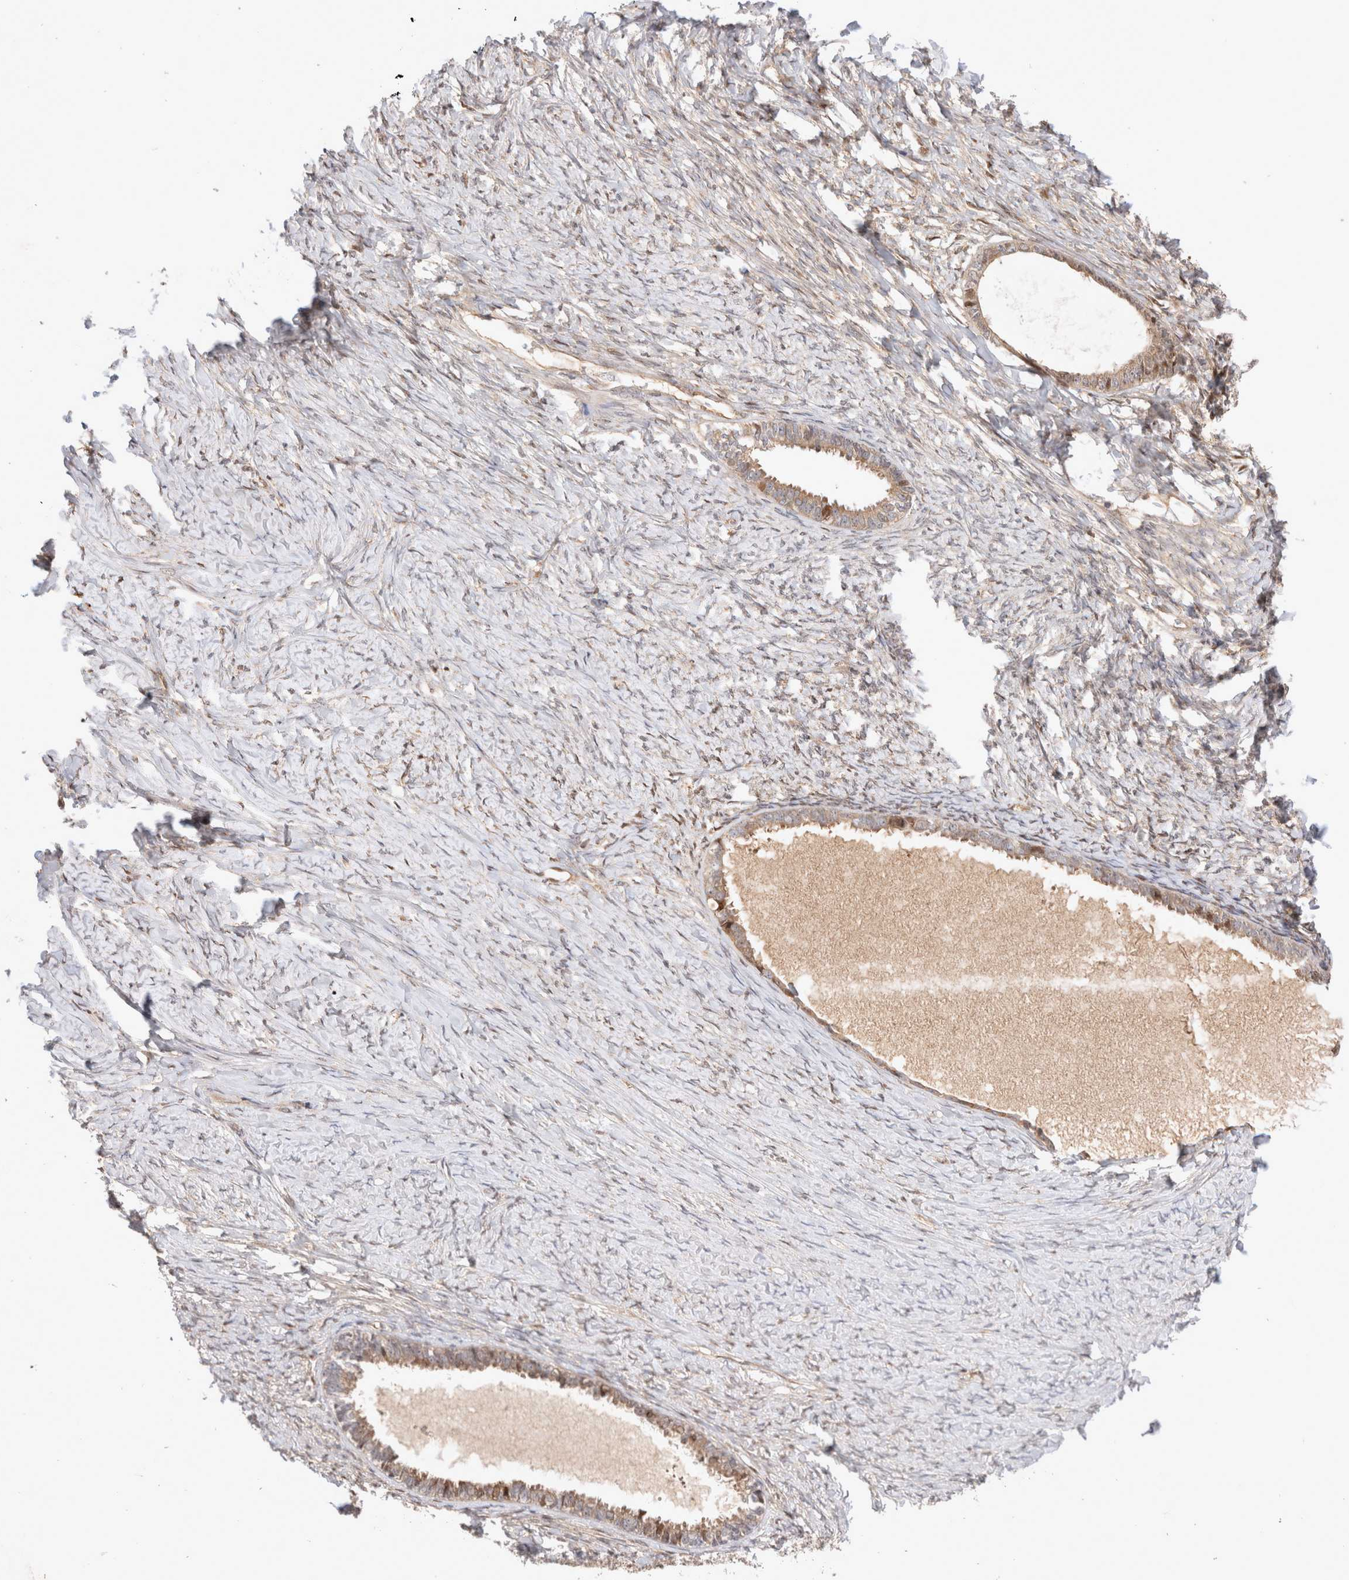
{"staining": {"intensity": "weak", "quantity": ">75%", "location": "cytoplasmic/membranous"}, "tissue": "ovarian cancer", "cell_type": "Tumor cells", "image_type": "cancer", "snomed": [{"axis": "morphology", "description": "Cystadenocarcinoma, serous, NOS"}, {"axis": "topography", "description": "Ovary"}], "caption": "Protein staining by immunohistochemistry exhibits weak cytoplasmic/membranous positivity in approximately >75% of tumor cells in serous cystadenocarcinoma (ovarian).", "gene": "HTT", "patient": {"sex": "female", "age": 79}}